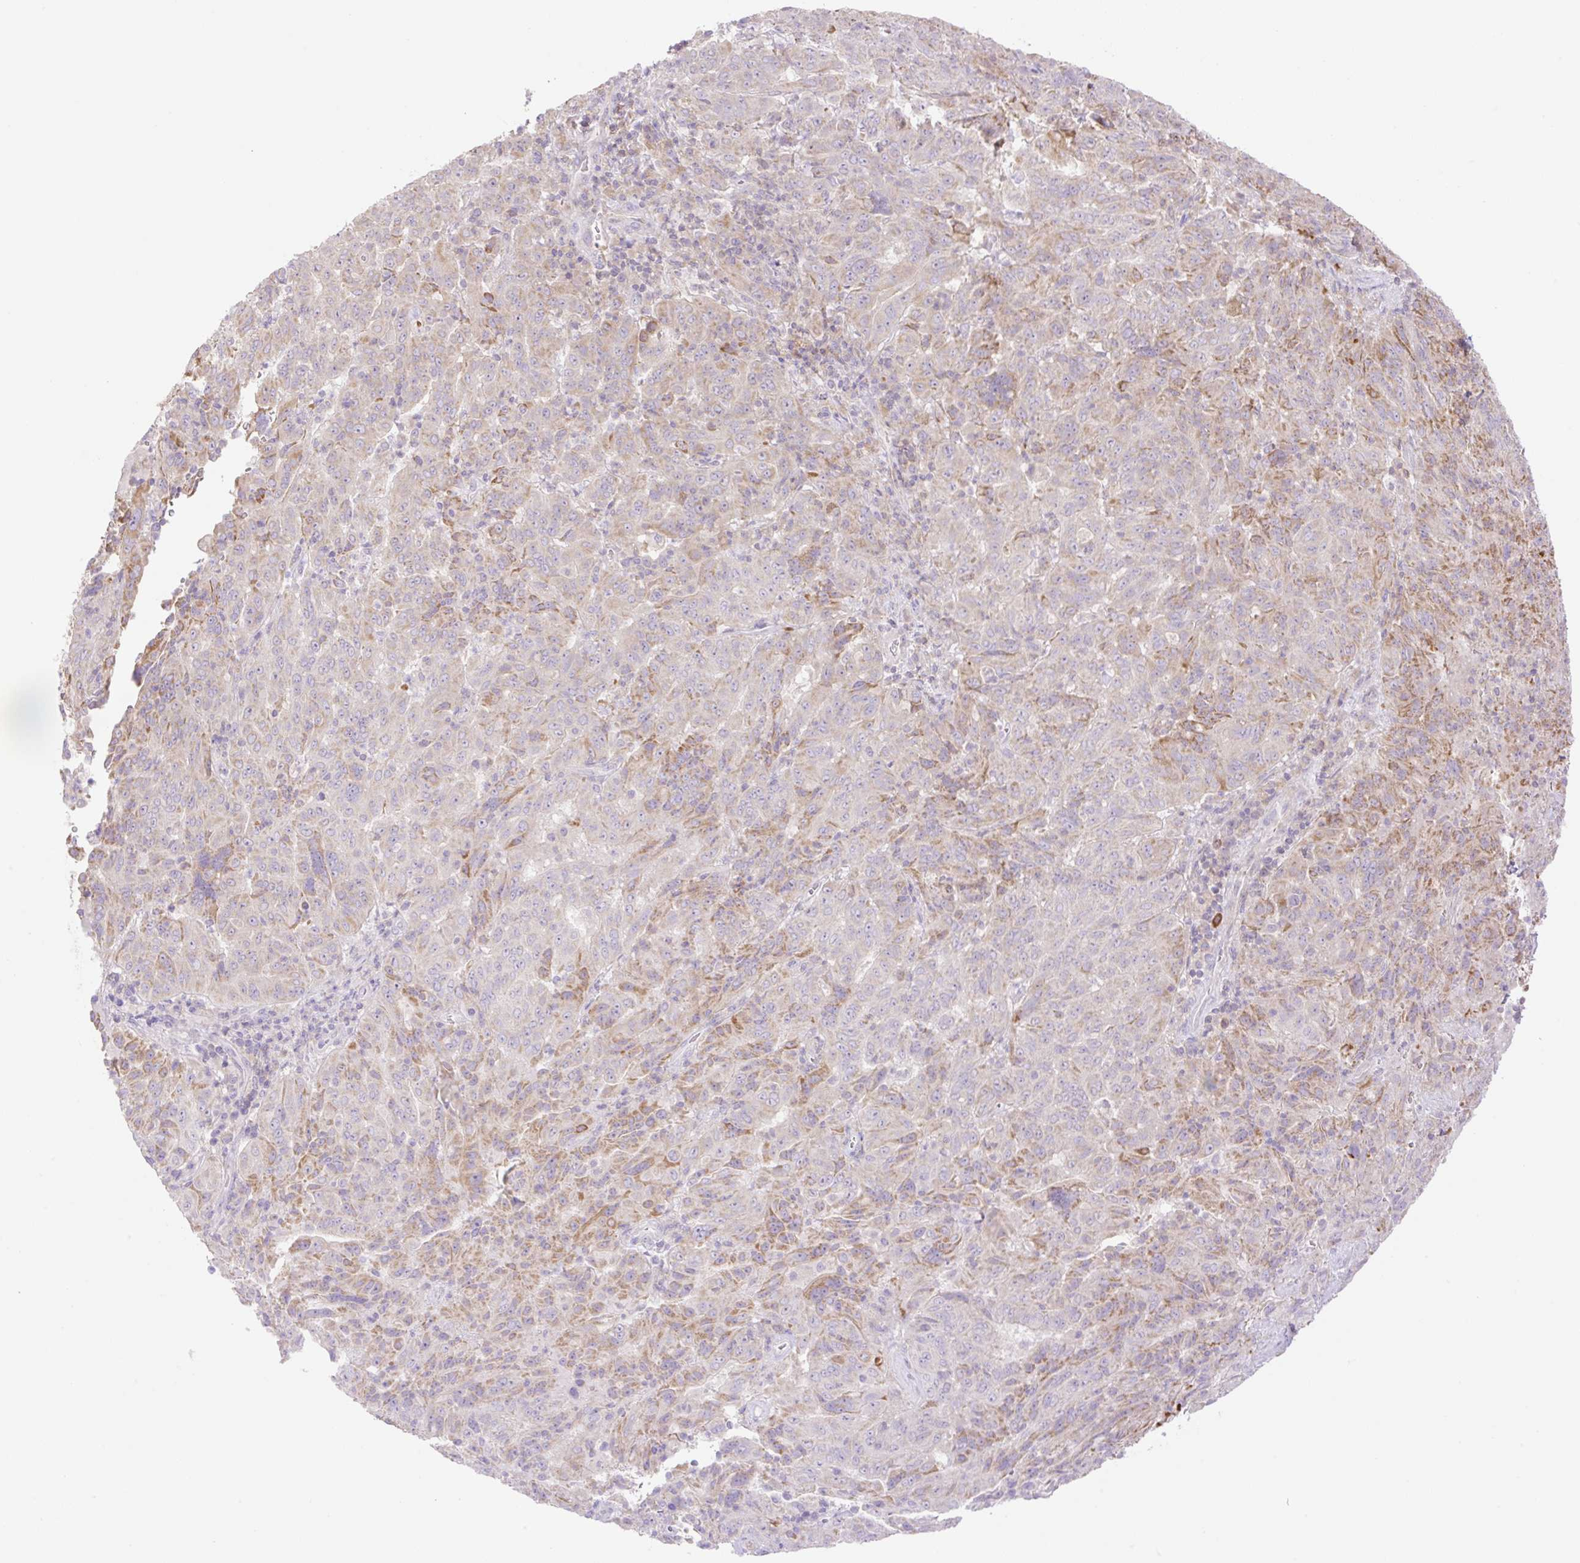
{"staining": {"intensity": "moderate", "quantity": "<25%", "location": "cytoplasmic/membranous"}, "tissue": "pancreatic cancer", "cell_type": "Tumor cells", "image_type": "cancer", "snomed": [{"axis": "morphology", "description": "Adenocarcinoma, NOS"}, {"axis": "topography", "description": "Pancreas"}], "caption": "Protein staining of pancreatic adenocarcinoma tissue displays moderate cytoplasmic/membranous expression in about <25% of tumor cells.", "gene": "VPS25", "patient": {"sex": "male", "age": 63}}